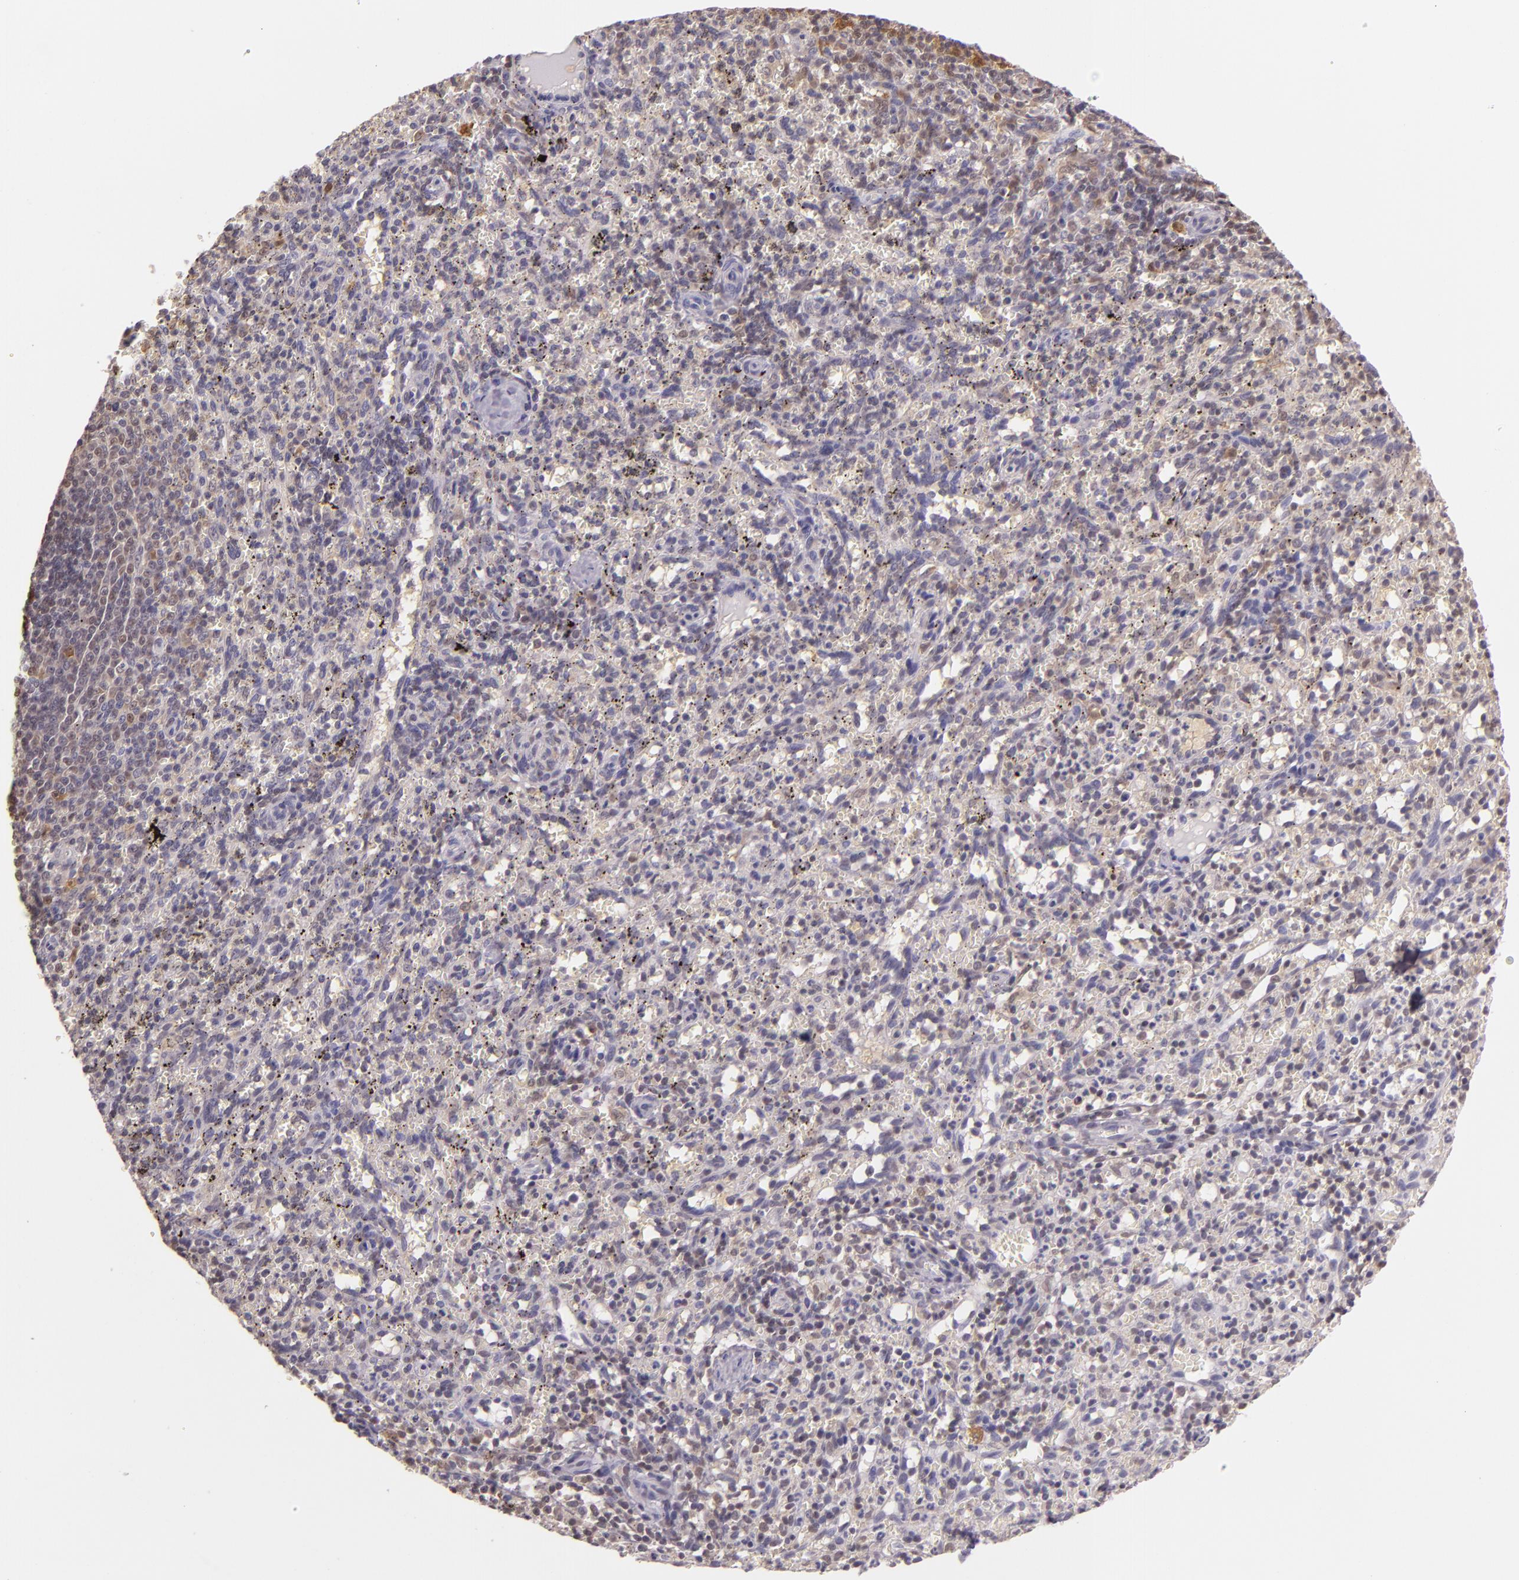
{"staining": {"intensity": "weak", "quantity": "25%-75%", "location": "cytoplasmic/membranous"}, "tissue": "spleen", "cell_type": "Cells in red pulp", "image_type": "normal", "snomed": [{"axis": "morphology", "description": "Normal tissue, NOS"}, {"axis": "topography", "description": "Spleen"}], "caption": "IHC of benign spleen reveals low levels of weak cytoplasmic/membranous staining in about 25%-75% of cells in red pulp. (IHC, brightfield microscopy, high magnification).", "gene": "HSPA8", "patient": {"sex": "female", "age": 10}}